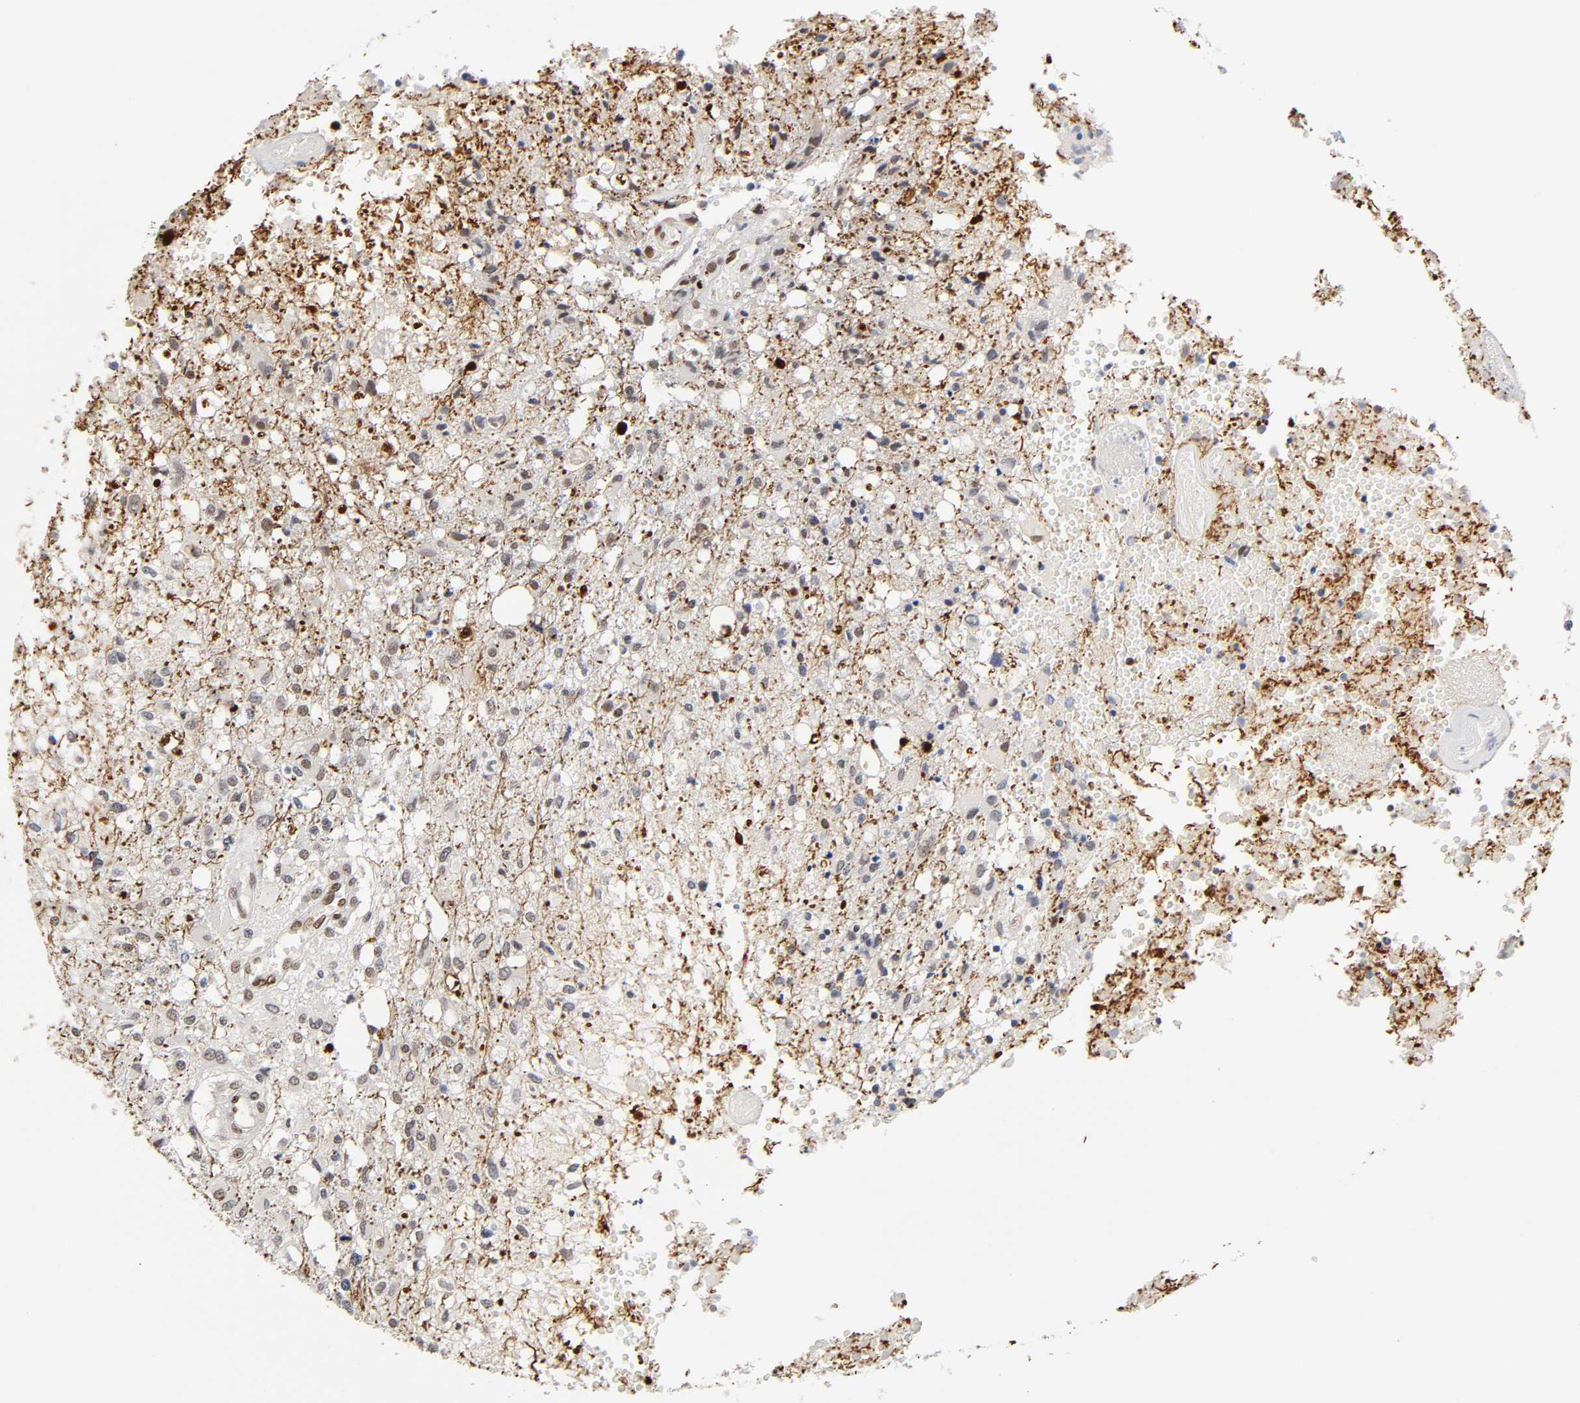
{"staining": {"intensity": "negative", "quantity": "none", "location": "none"}, "tissue": "glioma", "cell_type": "Tumor cells", "image_type": "cancer", "snomed": [{"axis": "morphology", "description": "Glioma, malignant, High grade"}, {"axis": "topography", "description": "Cerebral cortex"}], "caption": "The micrograph exhibits no significant staining in tumor cells of glioma.", "gene": "NR3C1", "patient": {"sex": "male", "age": 76}}